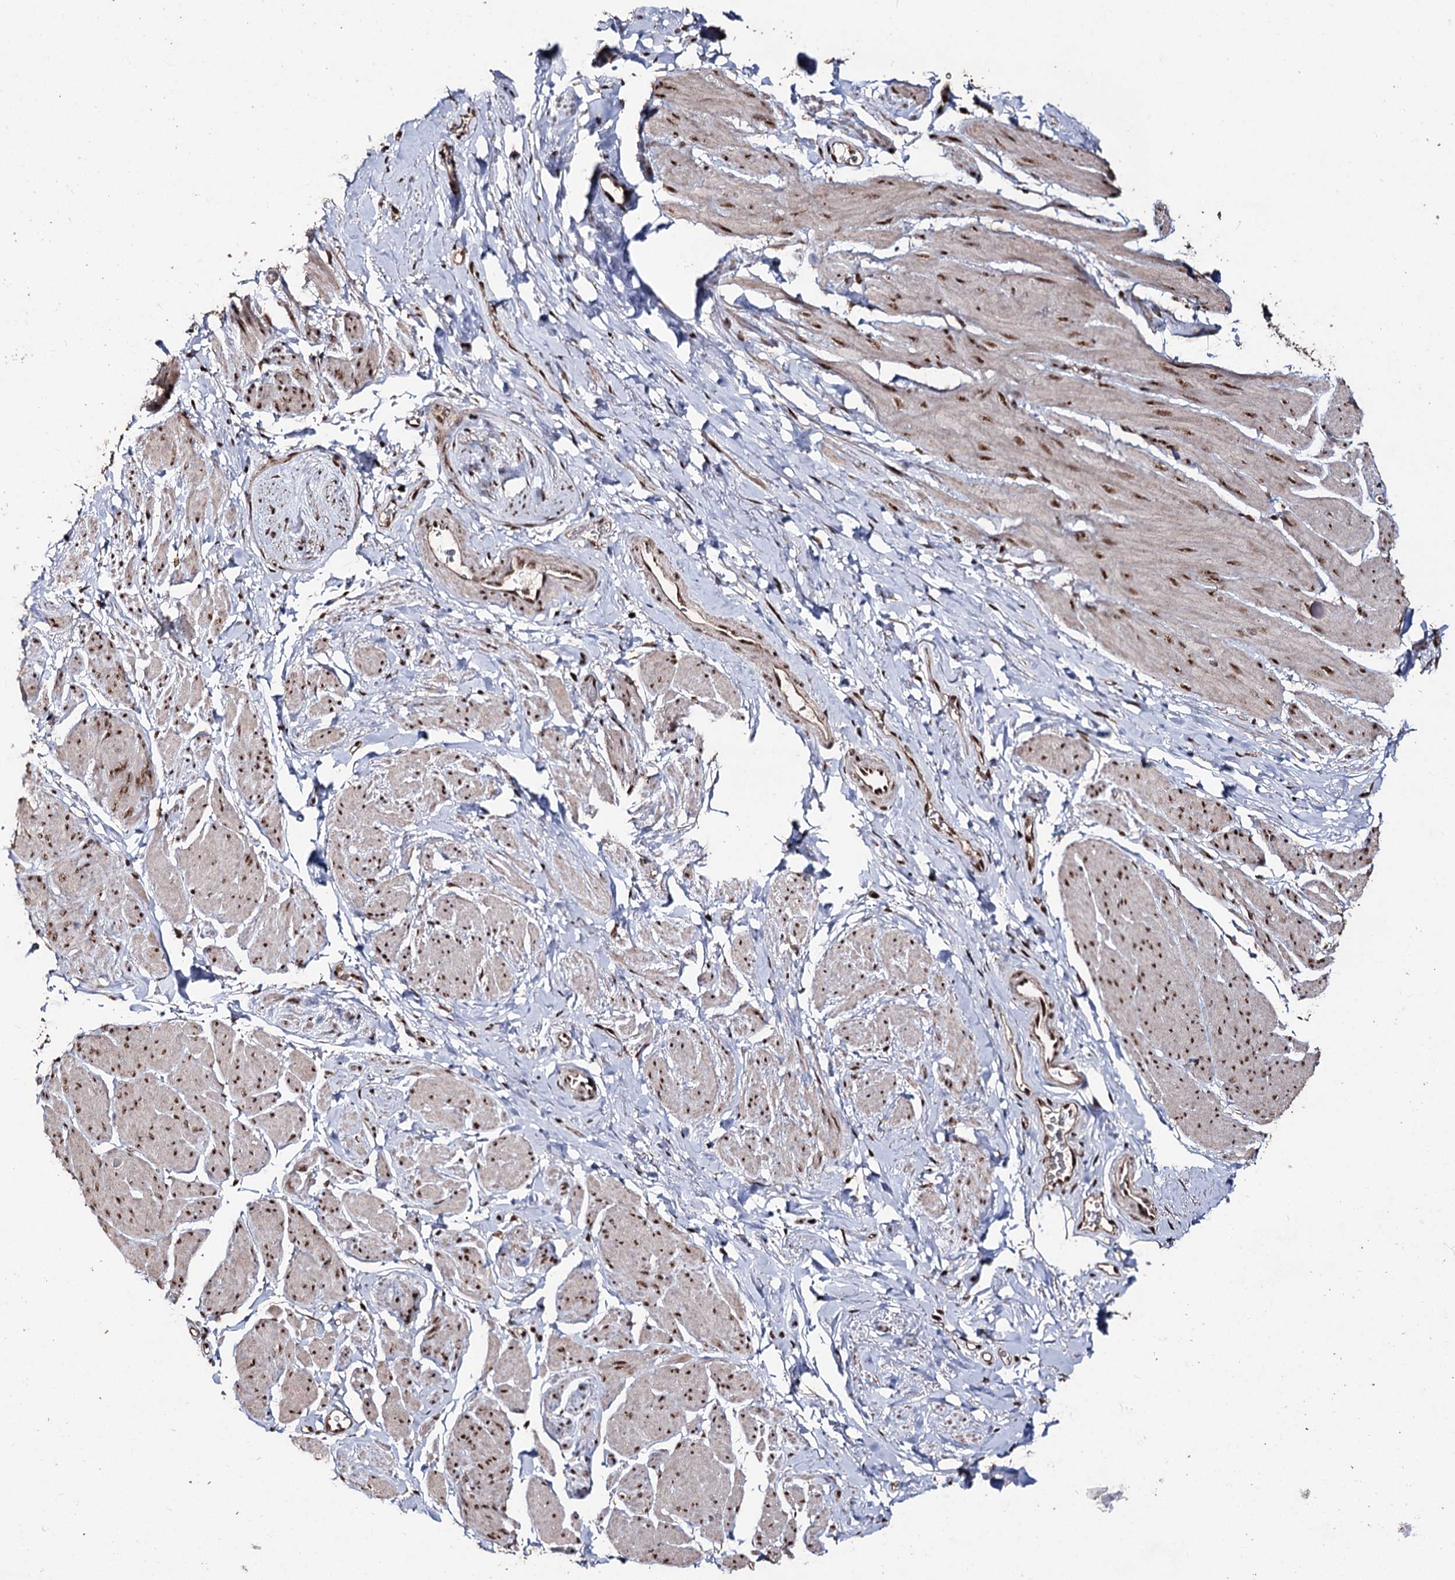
{"staining": {"intensity": "moderate", "quantity": "25%-75%", "location": "nuclear"}, "tissue": "smooth muscle", "cell_type": "Smooth muscle cells", "image_type": "normal", "snomed": [{"axis": "morphology", "description": "Normal tissue, NOS"}, {"axis": "topography", "description": "Smooth muscle"}, {"axis": "topography", "description": "Peripheral nerve tissue"}], "caption": "This photomicrograph shows immunohistochemistry (IHC) staining of normal smooth muscle, with medium moderate nuclear staining in about 25%-75% of smooth muscle cells.", "gene": "U2SURP", "patient": {"sex": "male", "age": 69}}